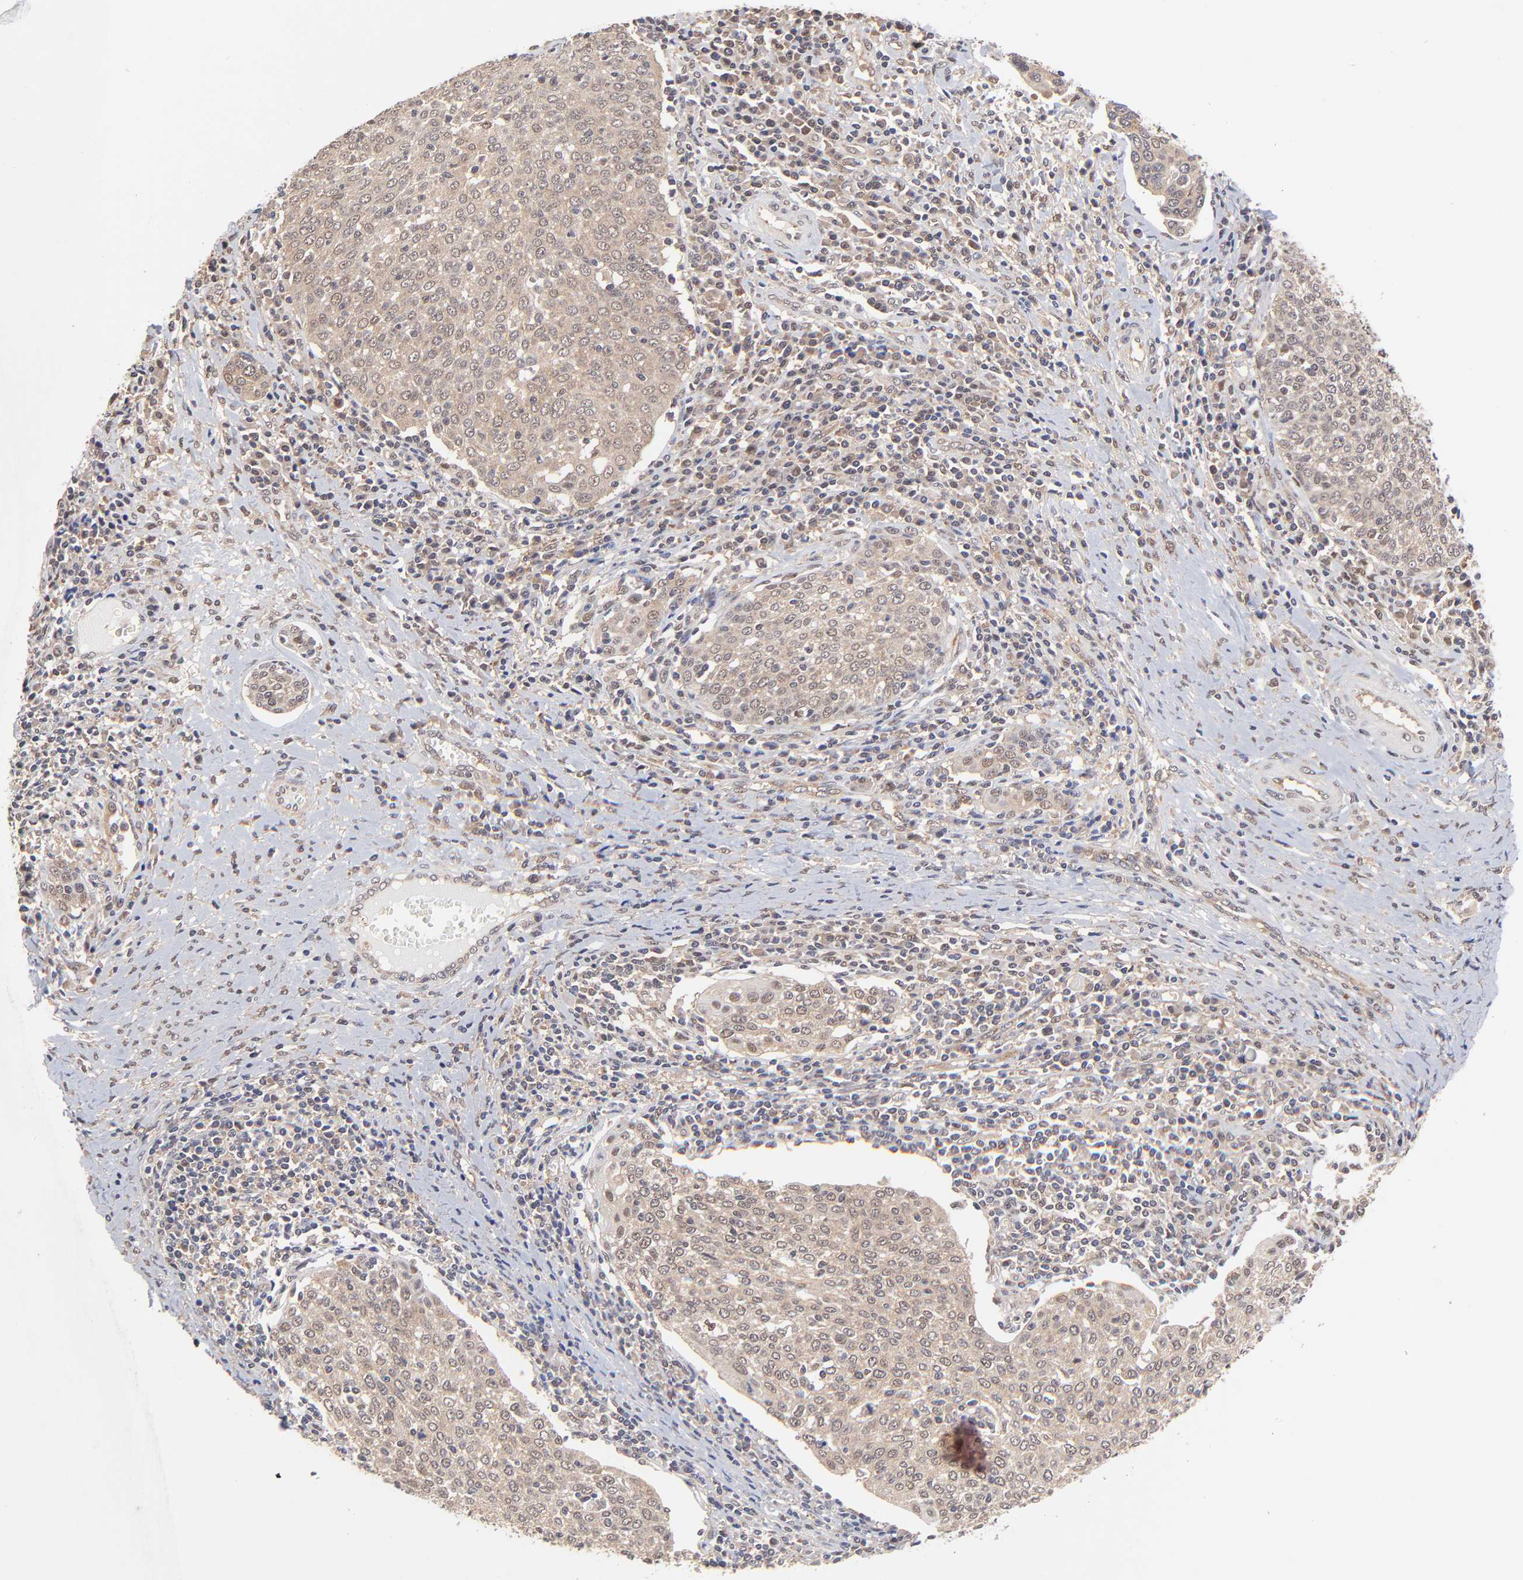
{"staining": {"intensity": "moderate", "quantity": ">75%", "location": "cytoplasmic/membranous"}, "tissue": "cervical cancer", "cell_type": "Tumor cells", "image_type": "cancer", "snomed": [{"axis": "morphology", "description": "Squamous cell carcinoma, NOS"}, {"axis": "topography", "description": "Cervix"}], "caption": "Tumor cells demonstrate medium levels of moderate cytoplasmic/membranous expression in about >75% of cells in human squamous cell carcinoma (cervical).", "gene": "PSMC4", "patient": {"sex": "female", "age": 40}}